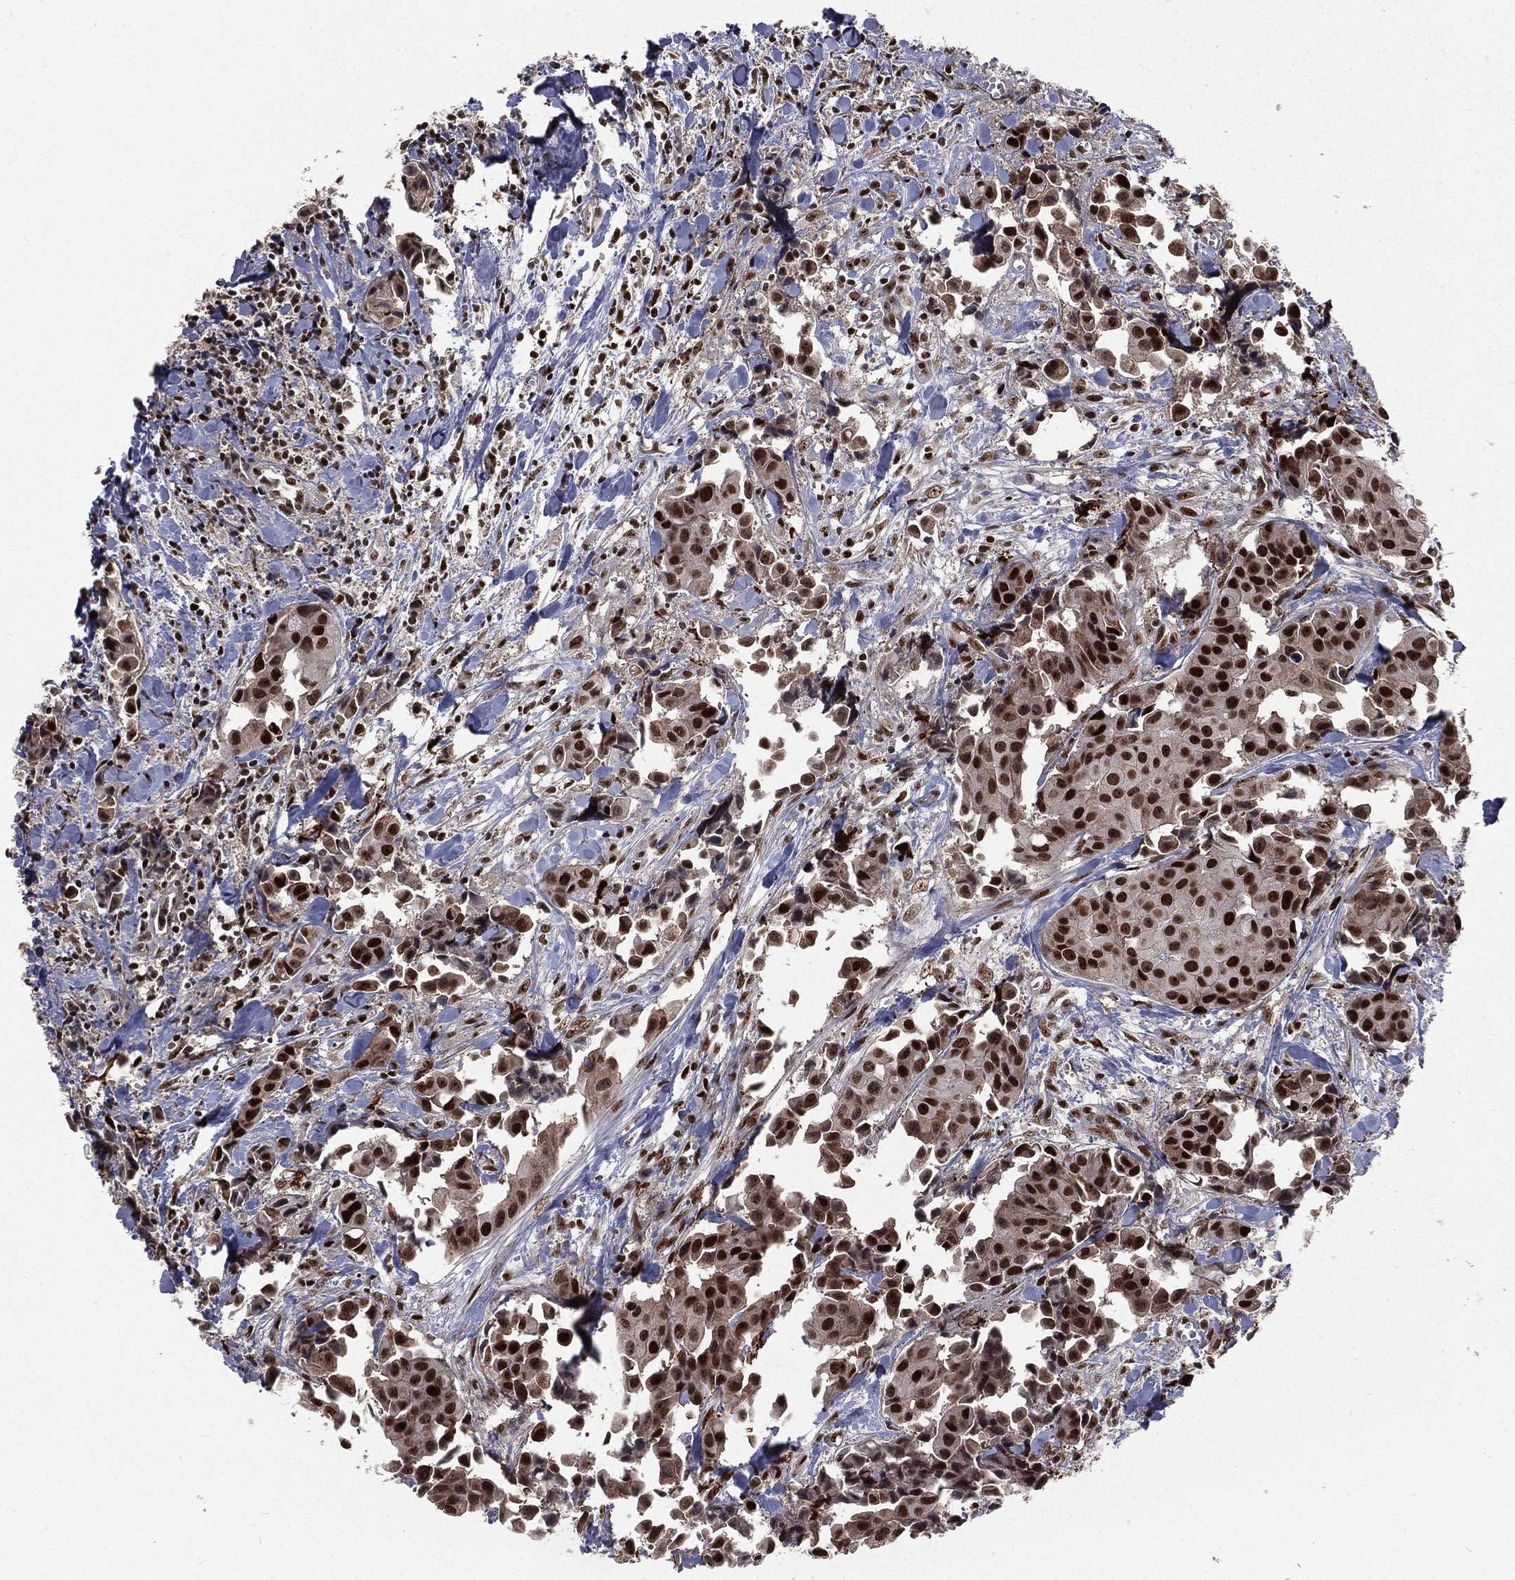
{"staining": {"intensity": "strong", "quantity": ">75%", "location": "nuclear"}, "tissue": "head and neck cancer", "cell_type": "Tumor cells", "image_type": "cancer", "snomed": [{"axis": "morphology", "description": "Adenocarcinoma, NOS"}, {"axis": "topography", "description": "Head-Neck"}], "caption": "Head and neck cancer stained with DAB (3,3'-diaminobenzidine) immunohistochemistry (IHC) shows high levels of strong nuclear positivity in approximately >75% of tumor cells.", "gene": "POLB", "patient": {"sex": "male", "age": 76}}